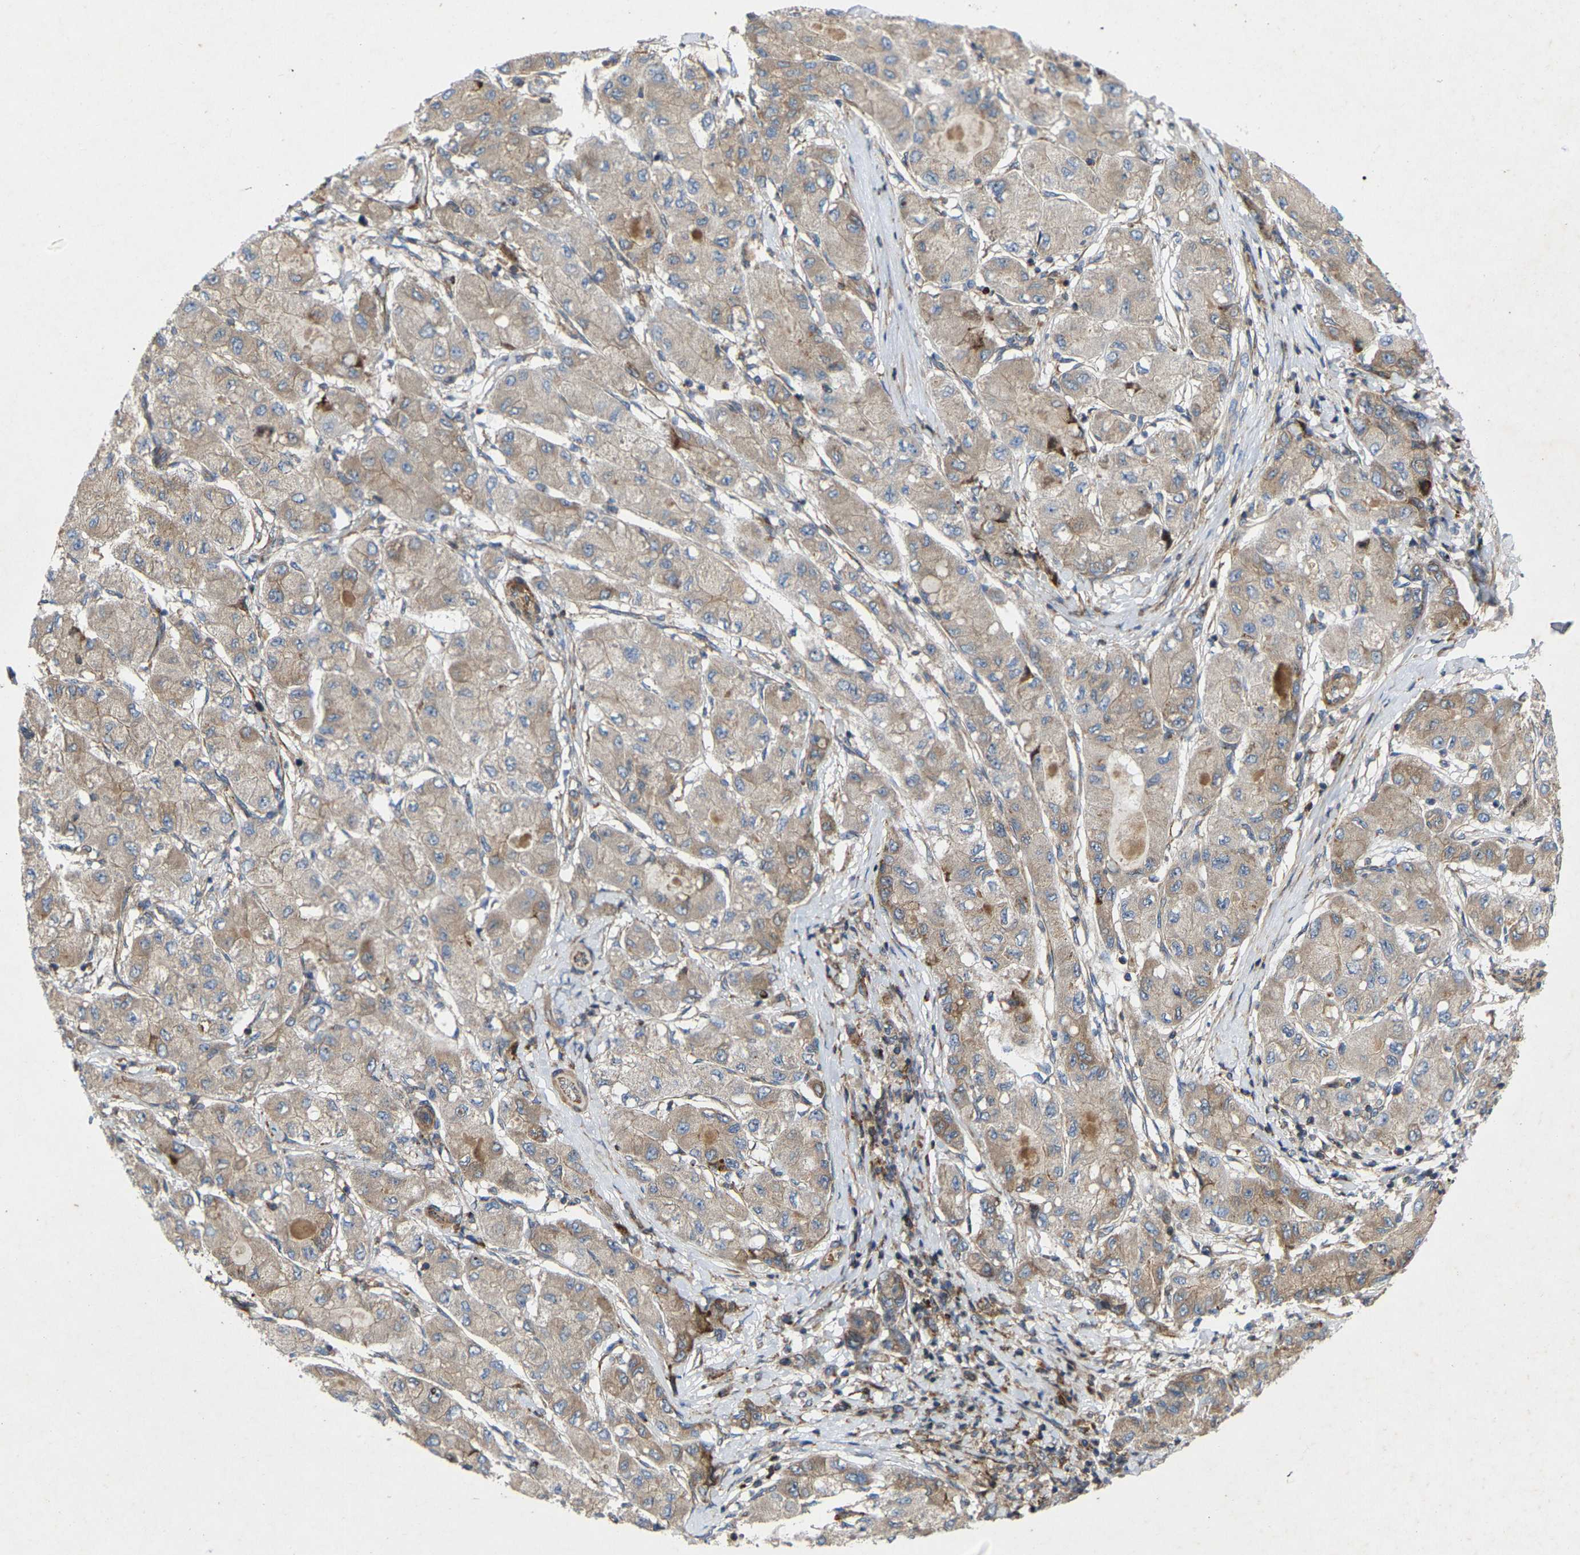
{"staining": {"intensity": "weak", "quantity": ">75%", "location": "cytoplasmic/membranous"}, "tissue": "liver cancer", "cell_type": "Tumor cells", "image_type": "cancer", "snomed": [{"axis": "morphology", "description": "Carcinoma, Hepatocellular, NOS"}, {"axis": "topography", "description": "Liver"}], "caption": "An image showing weak cytoplasmic/membranous positivity in about >75% of tumor cells in liver hepatocellular carcinoma, as visualized by brown immunohistochemical staining.", "gene": "TOR1B", "patient": {"sex": "male", "age": 80}}